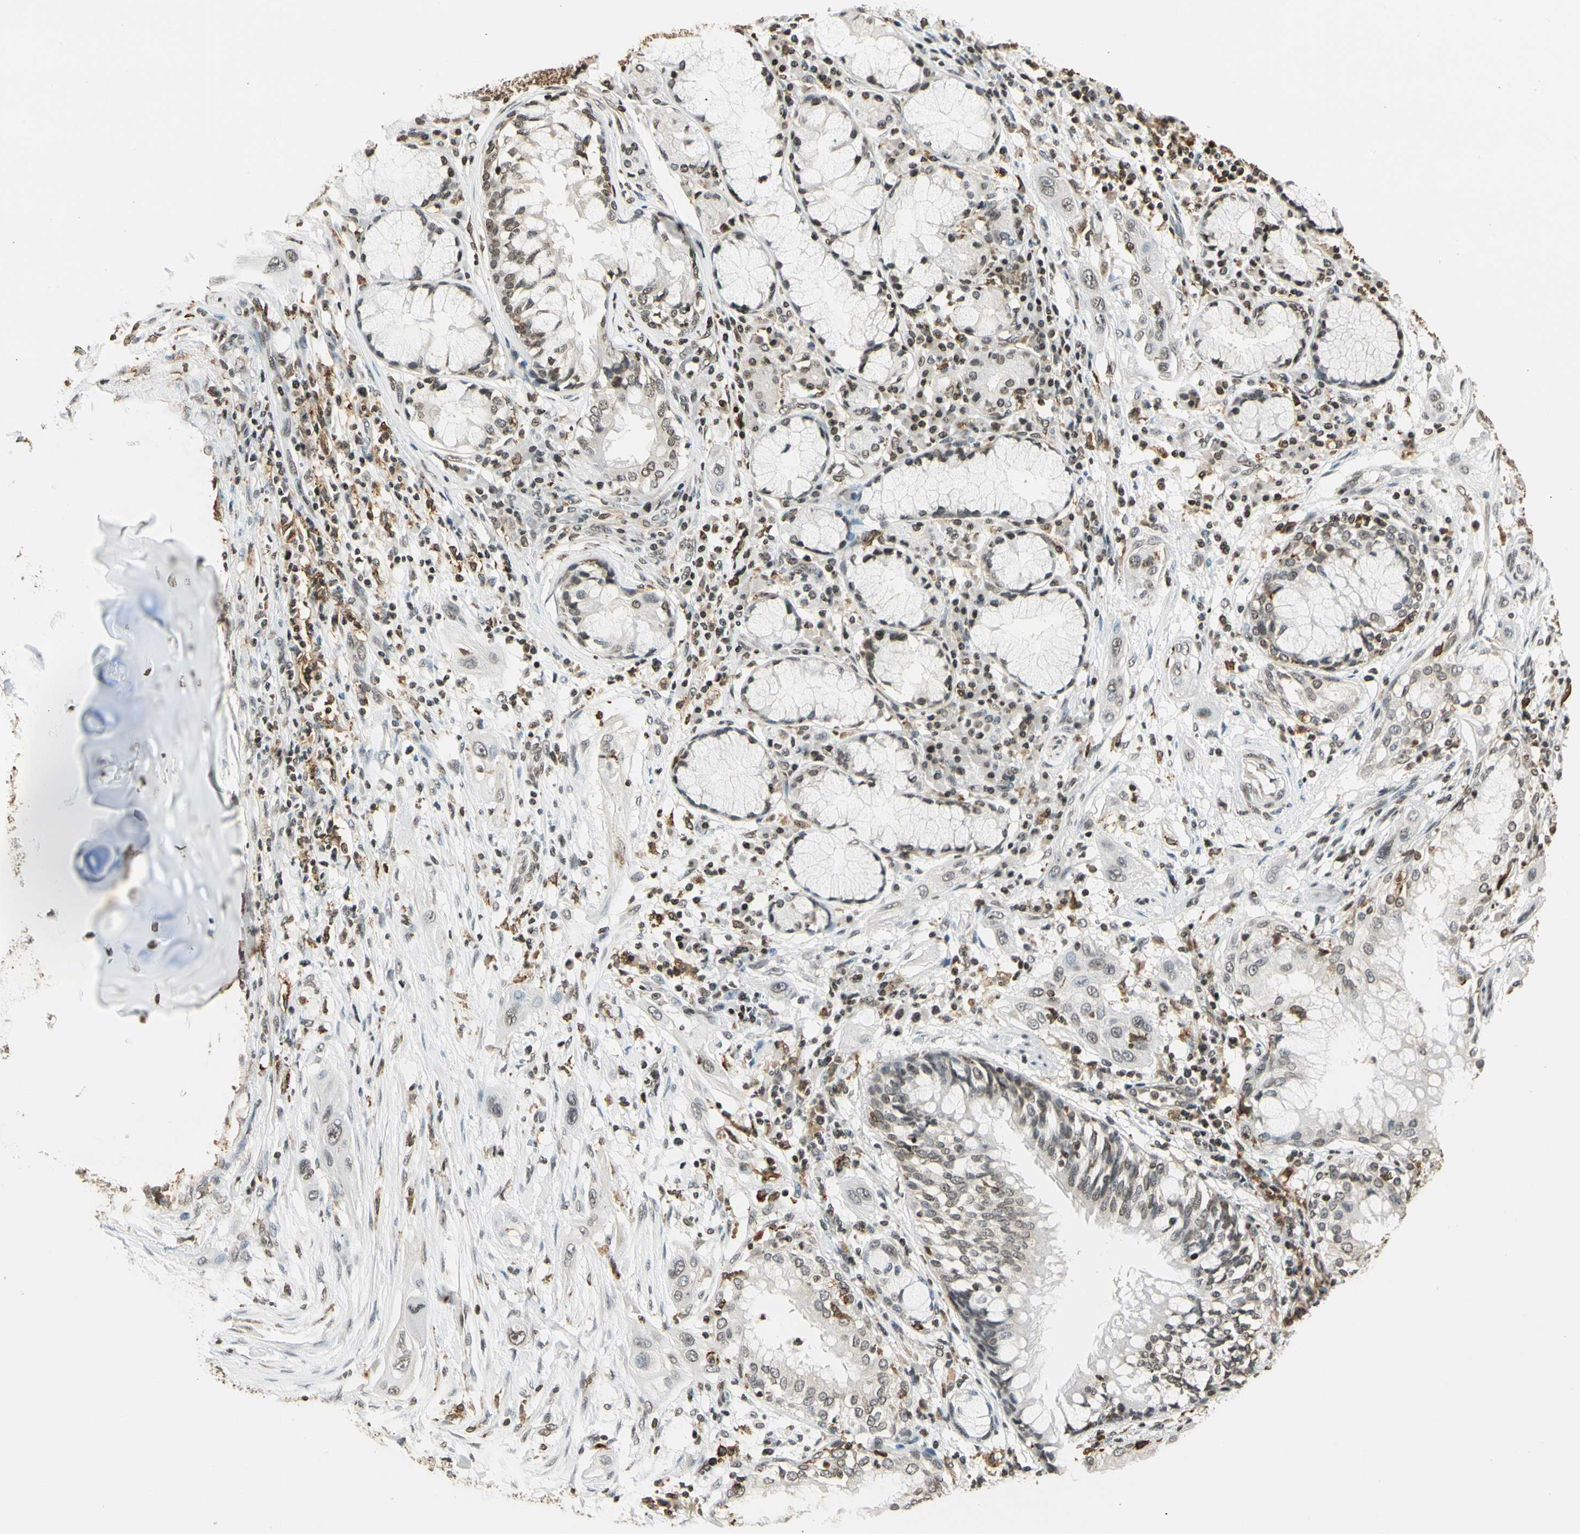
{"staining": {"intensity": "weak", "quantity": ">75%", "location": "nuclear"}, "tissue": "lung cancer", "cell_type": "Tumor cells", "image_type": "cancer", "snomed": [{"axis": "morphology", "description": "Squamous cell carcinoma, NOS"}, {"axis": "topography", "description": "Lung"}], "caption": "Lung cancer tissue displays weak nuclear expression in about >75% of tumor cells (DAB (3,3'-diaminobenzidine) IHC with brightfield microscopy, high magnification).", "gene": "FER", "patient": {"sex": "female", "age": 47}}